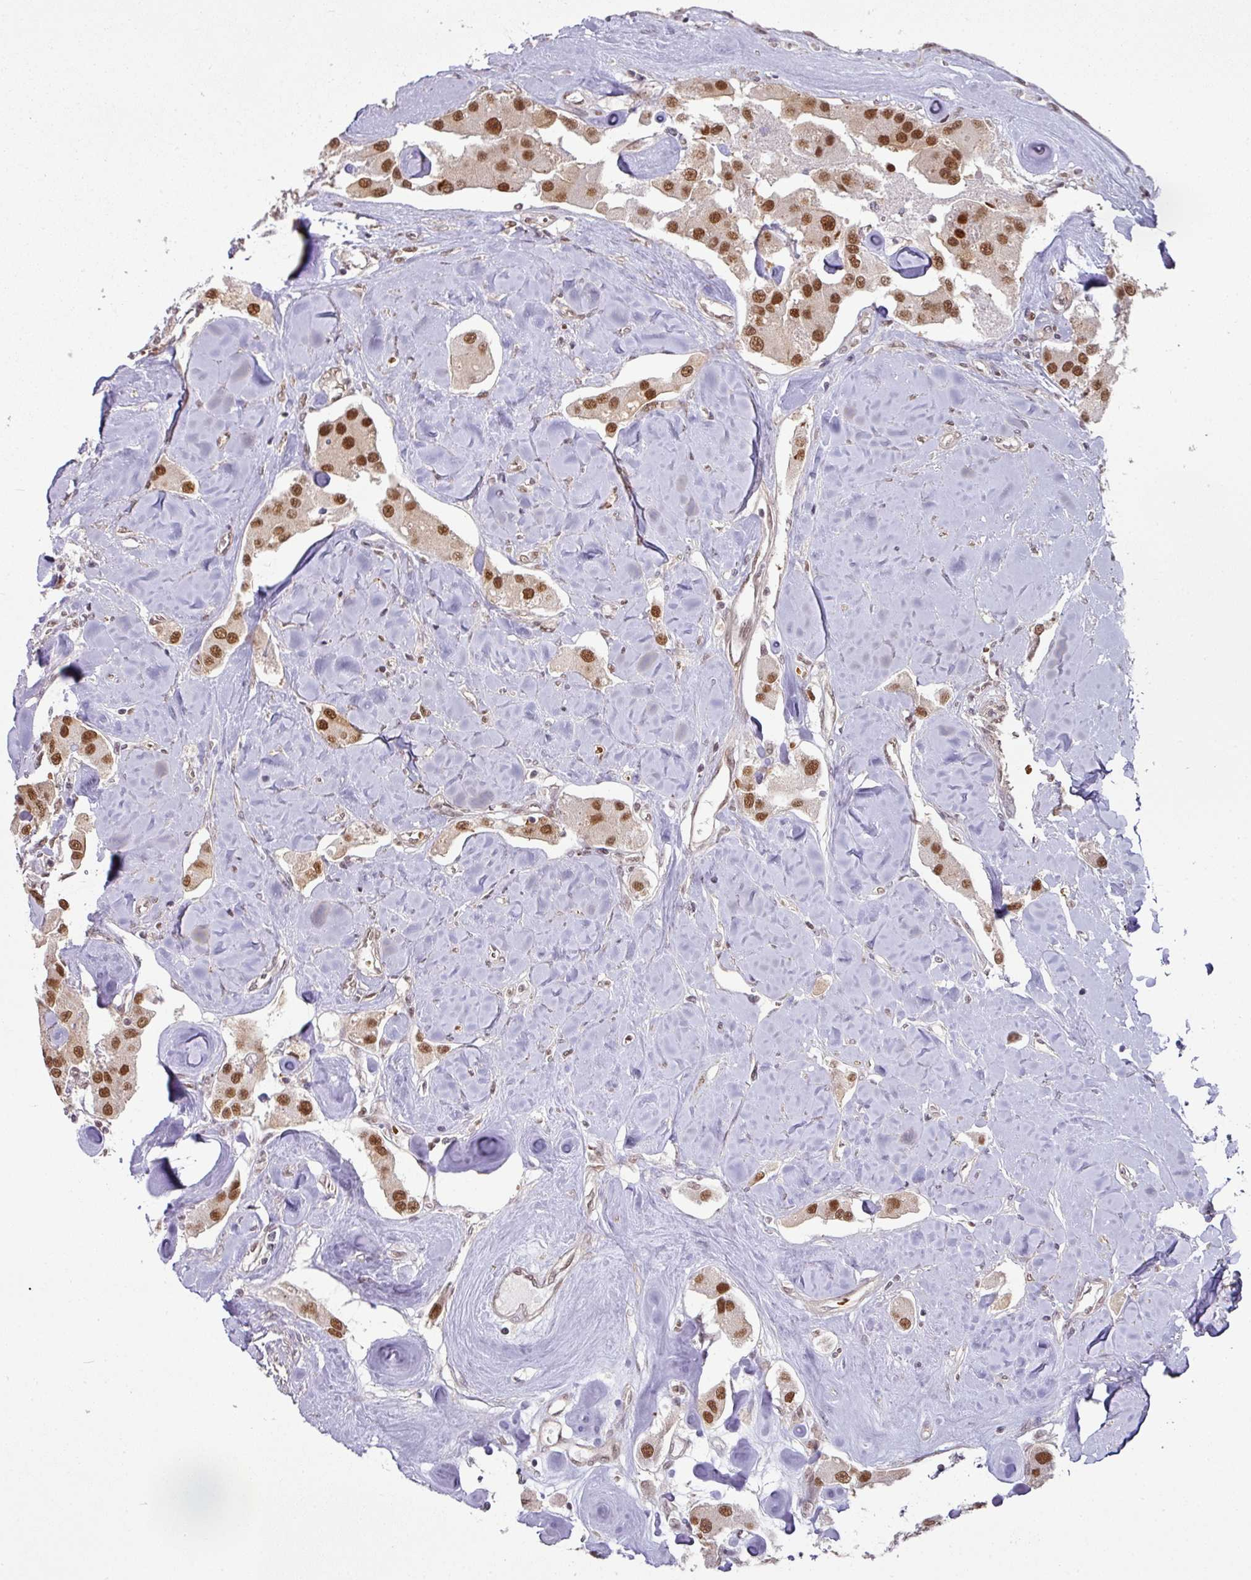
{"staining": {"intensity": "strong", "quantity": ">75%", "location": "nuclear"}, "tissue": "carcinoid", "cell_type": "Tumor cells", "image_type": "cancer", "snomed": [{"axis": "morphology", "description": "Carcinoid, malignant, NOS"}, {"axis": "topography", "description": "Pancreas"}], "caption": "Carcinoid (malignant) was stained to show a protein in brown. There is high levels of strong nuclear positivity in approximately >75% of tumor cells.", "gene": "NCOA5", "patient": {"sex": "male", "age": 41}}